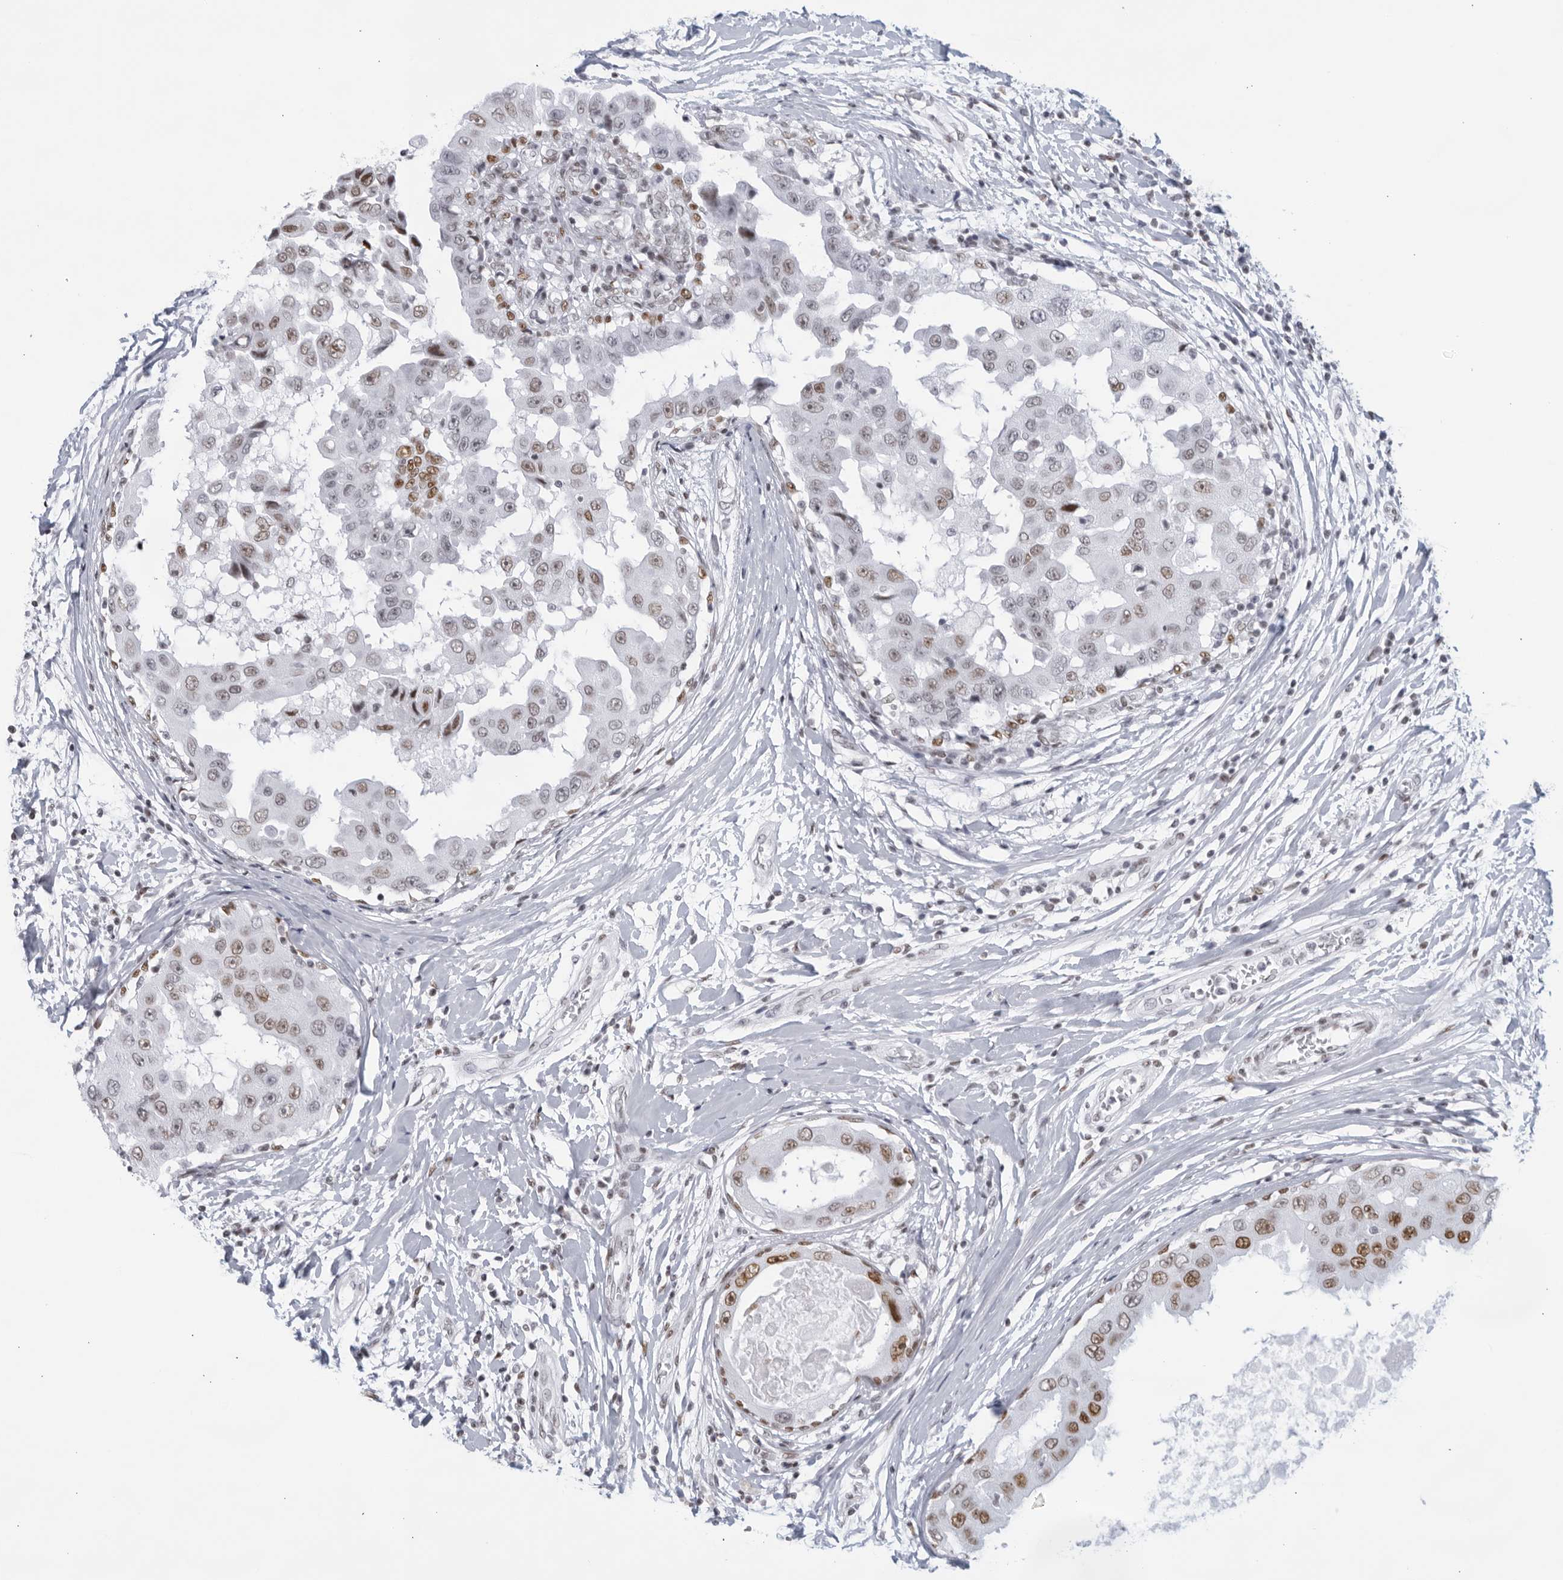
{"staining": {"intensity": "moderate", "quantity": ">75%", "location": "nuclear"}, "tissue": "breast cancer", "cell_type": "Tumor cells", "image_type": "cancer", "snomed": [{"axis": "morphology", "description": "Duct carcinoma"}, {"axis": "topography", "description": "Breast"}], "caption": "DAB (3,3'-diaminobenzidine) immunohistochemical staining of breast cancer exhibits moderate nuclear protein staining in about >75% of tumor cells.", "gene": "HP1BP3", "patient": {"sex": "female", "age": 27}}